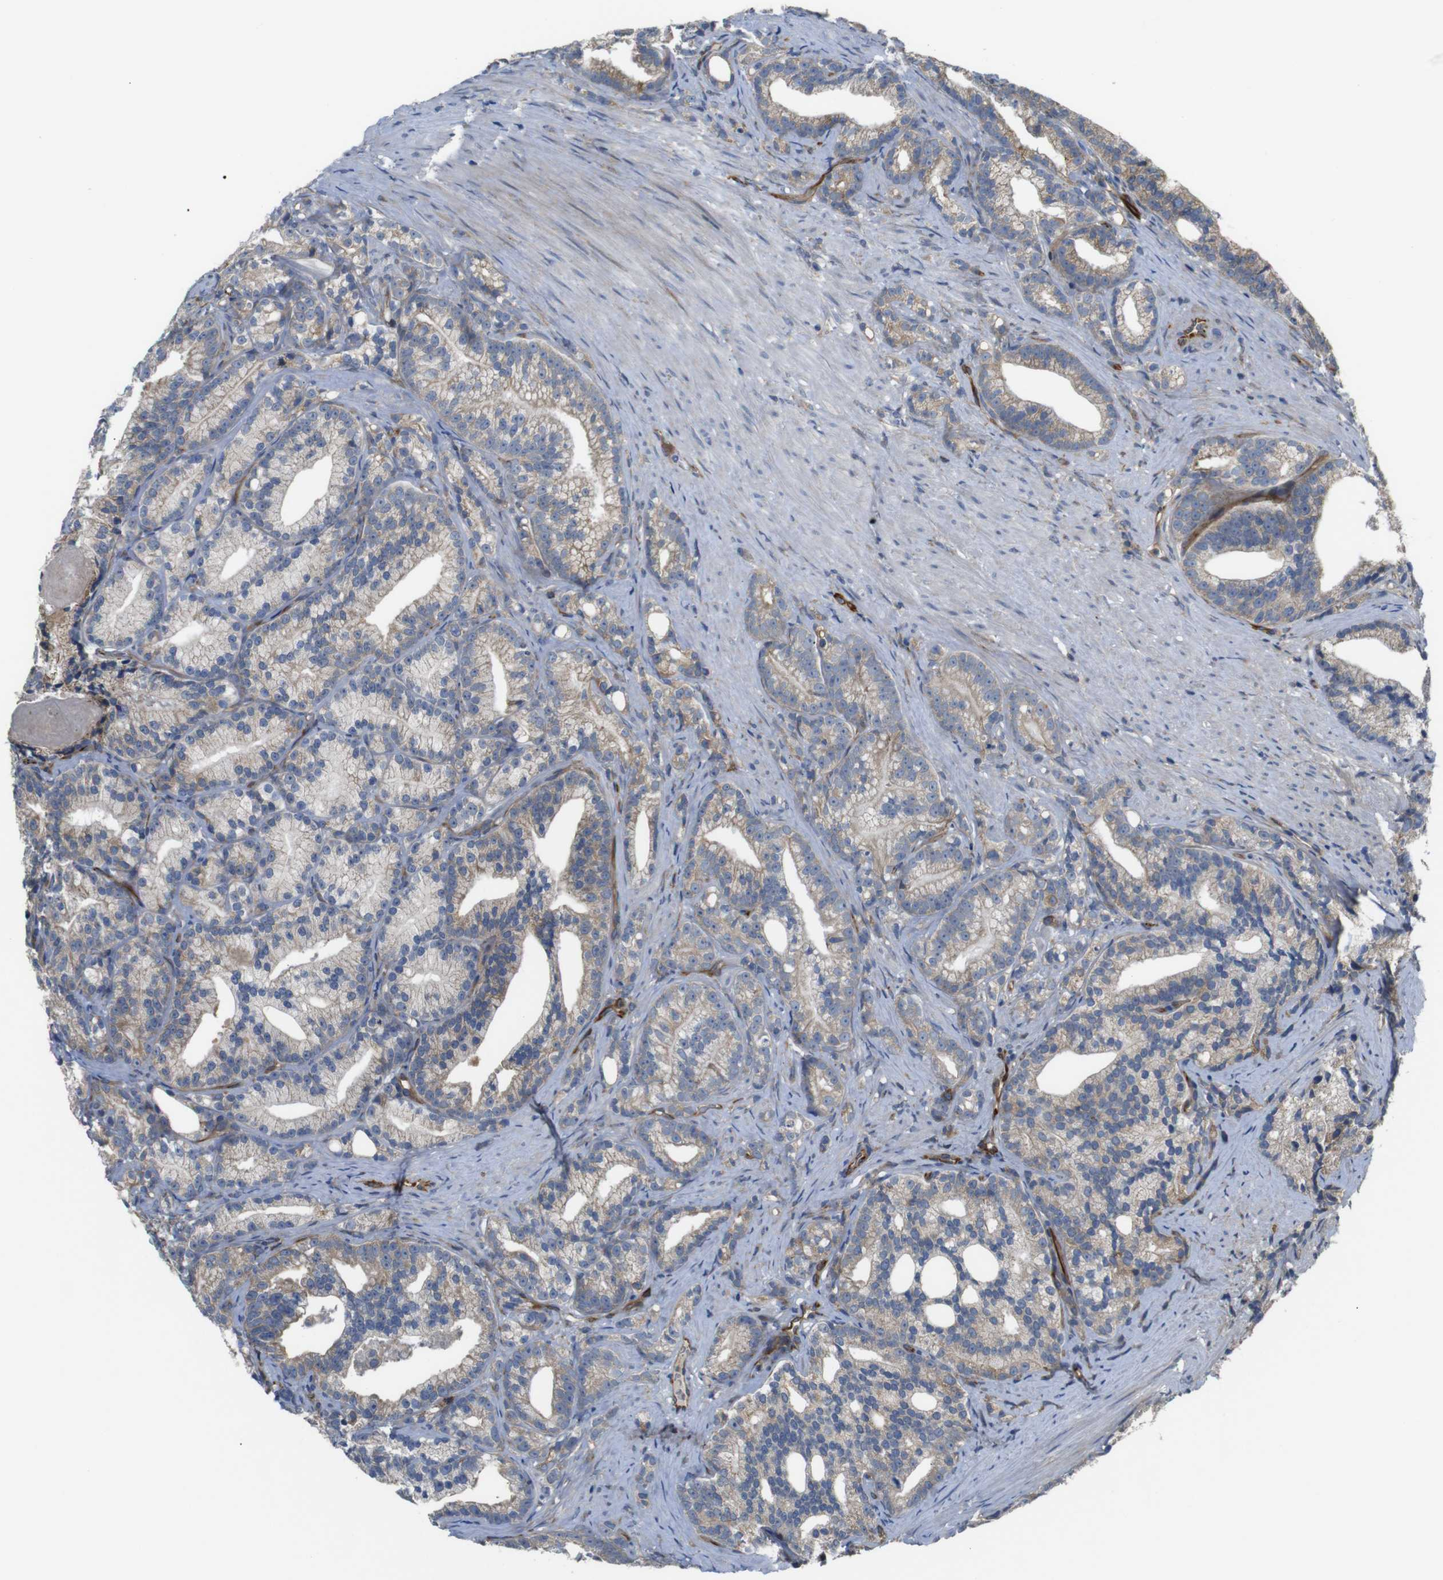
{"staining": {"intensity": "weak", "quantity": "25%-75%", "location": "cytoplasmic/membranous"}, "tissue": "prostate cancer", "cell_type": "Tumor cells", "image_type": "cancer", "snomed": [{"axis": "morphology", "description": "Adenocarcinoma, Low grade"}, {"axis": "topography", "description": "Prostate"}], "caption": "IHC micrograph of neoplastic tissue: human prostate cancer stained using immunohistochemistry (IHC) reveals low levels of weak protein expression localized specifically in the cytoplasmic/membranous of tumor cells, appearing as a cytoplasmic/membranous brown color.", "gene": "UBE2G2", "patient": {"sex": "male", "age": 89}}